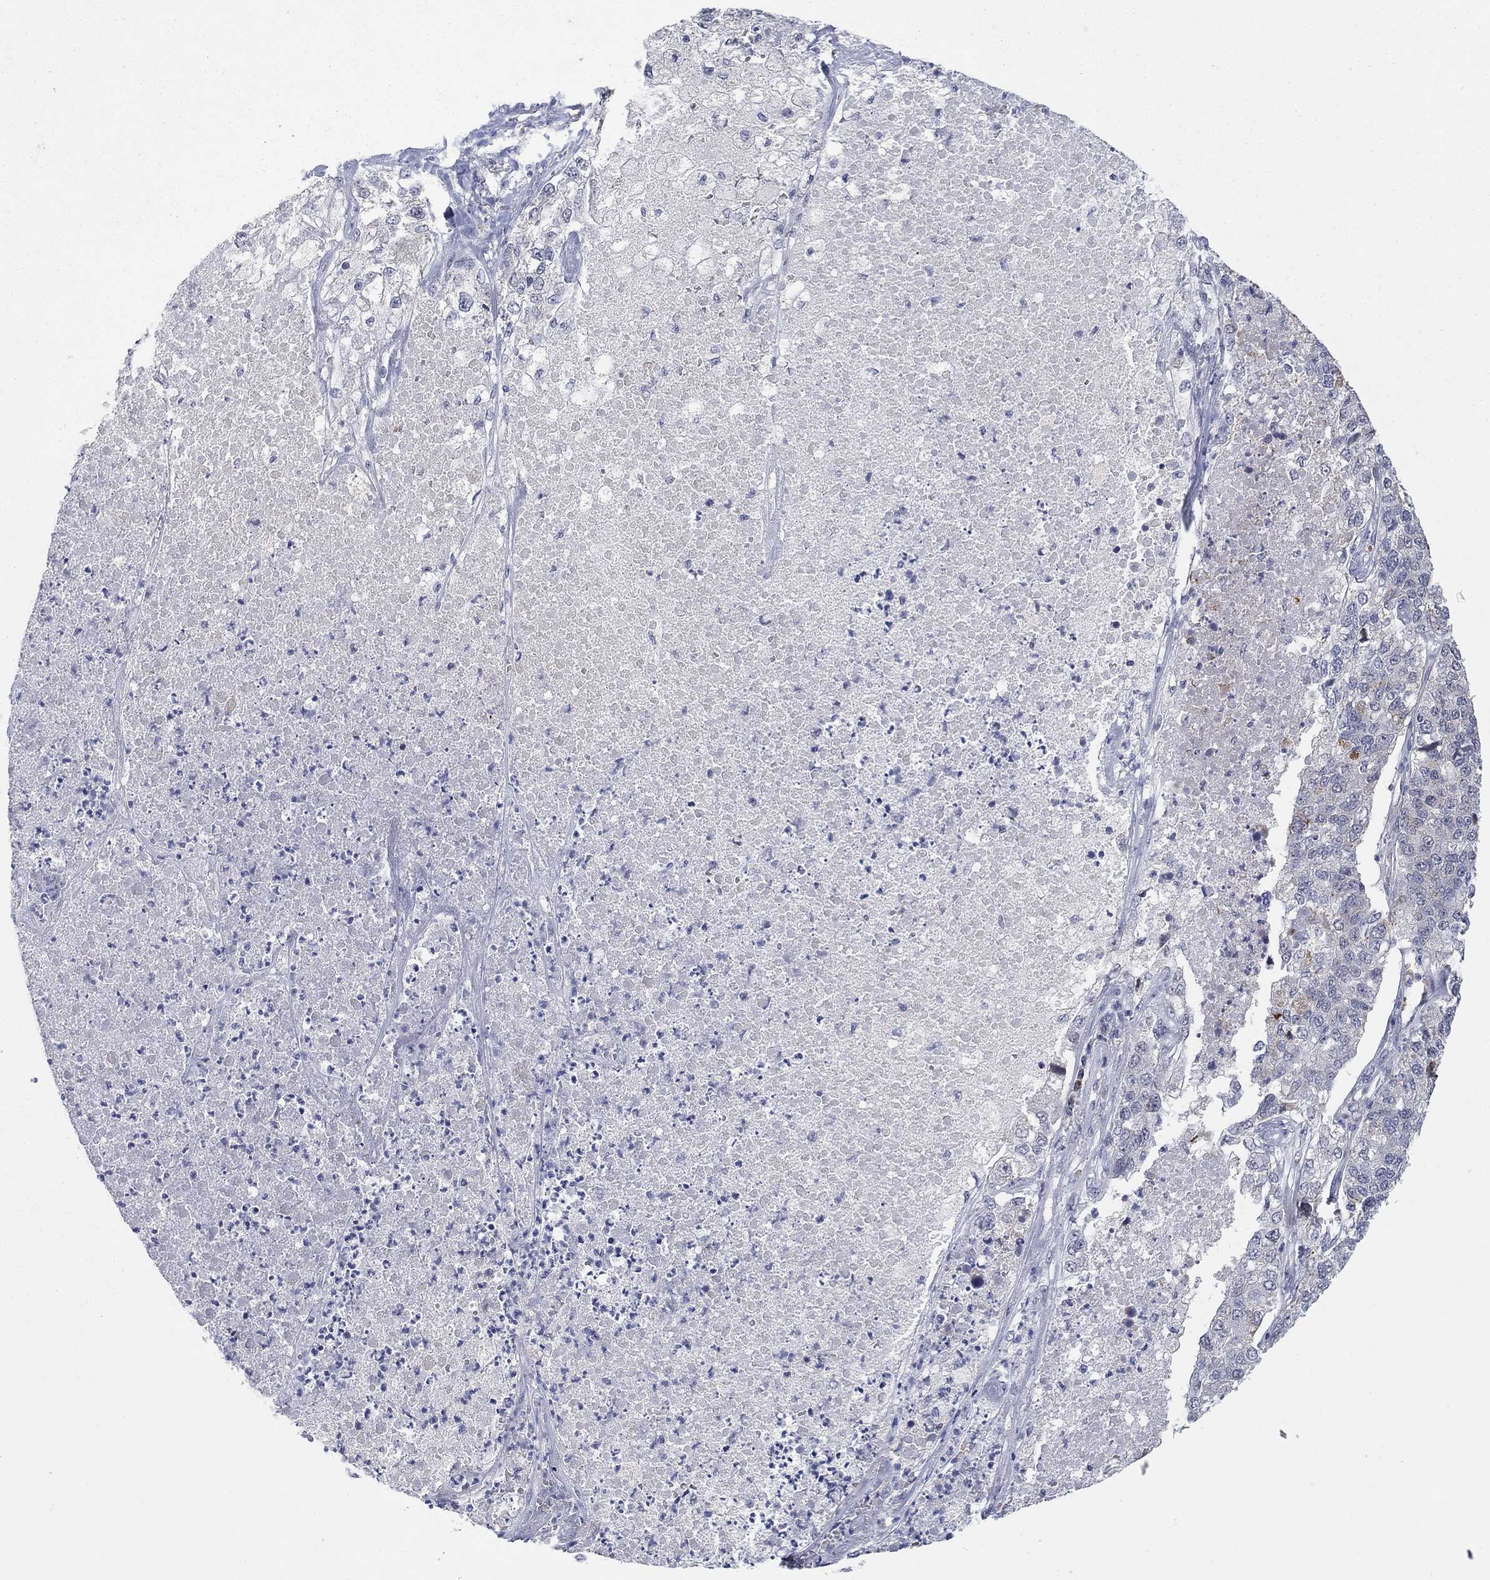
{"staining": {"intensity": "weak", "quantity": "<25%", "location": "cytoplasmic/membranous"}, "tissue": "lung cancer", "cell_type": "Tumor cells", "image_type": "cancer", "snomed": [{"axis": "morphology", "description": "Adenocarcinoma, NOS"}, {"axis": "topography", "description": "Lung"}], "caption": "Tumor cells are negative for protein expression in human lung adenocarcinoma.", "gene": "SDC1", "patient": {"sex": "male", "age": 49}}